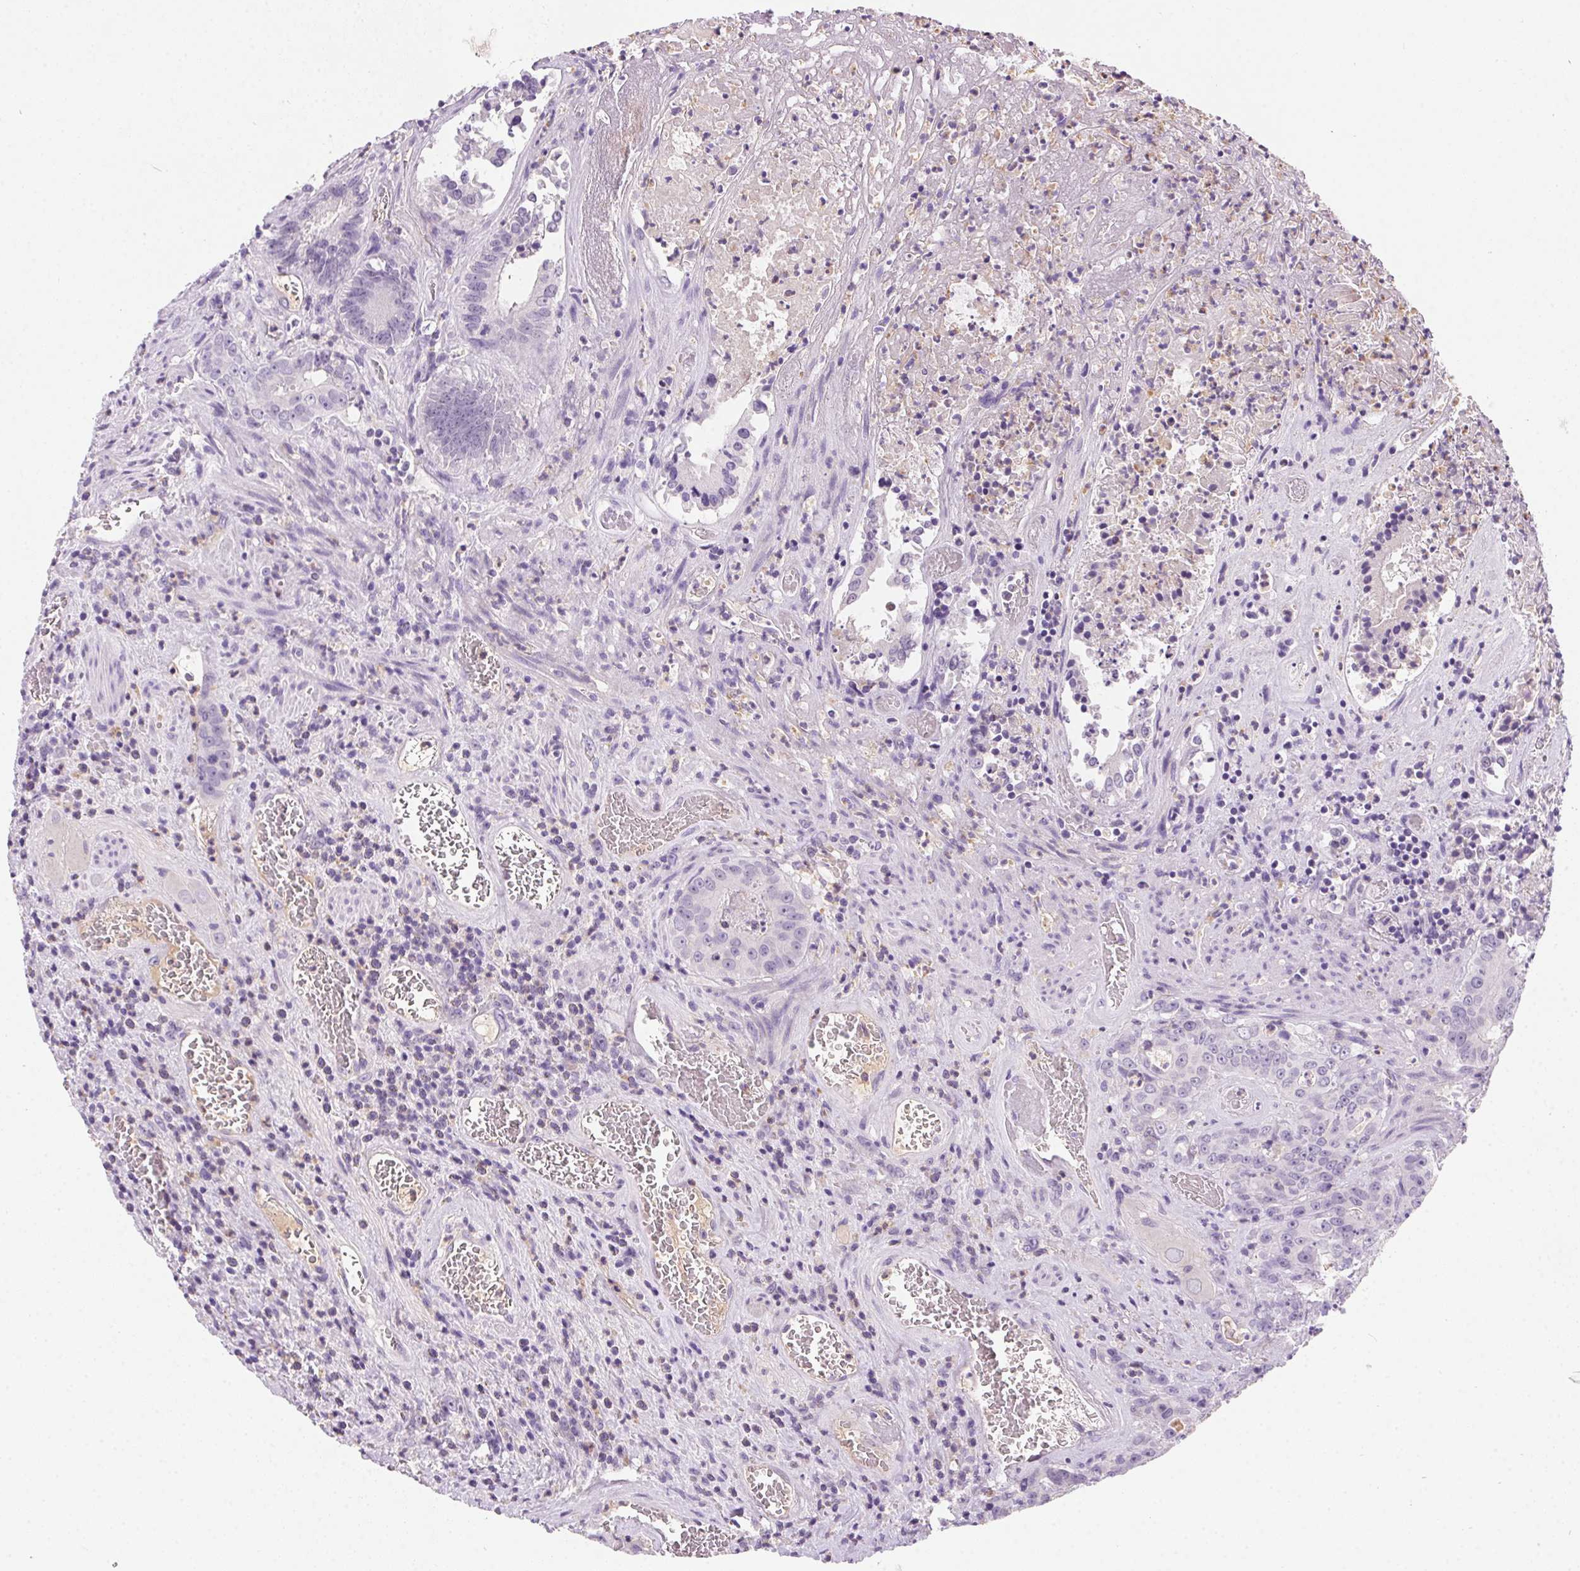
{"staining": {"intensity": "negative", "quantity": "none", "location": "none"}, "tissue": "colorectal cancer", "cell_type": "Tumor cells", "image_type": "cancer", "snomed": [{"axis": "morphology", "description": "Adenocarcinoma, NOS"}, {"axis": "topography", "description": "Rectum"}], "caption": "Colorectal cancer stained for a protein using immunohistochemistry (IHC) displays no positivity tumor cells.", "gene": "SSTR4", "patient": {"sex": "female", "age": 62}}